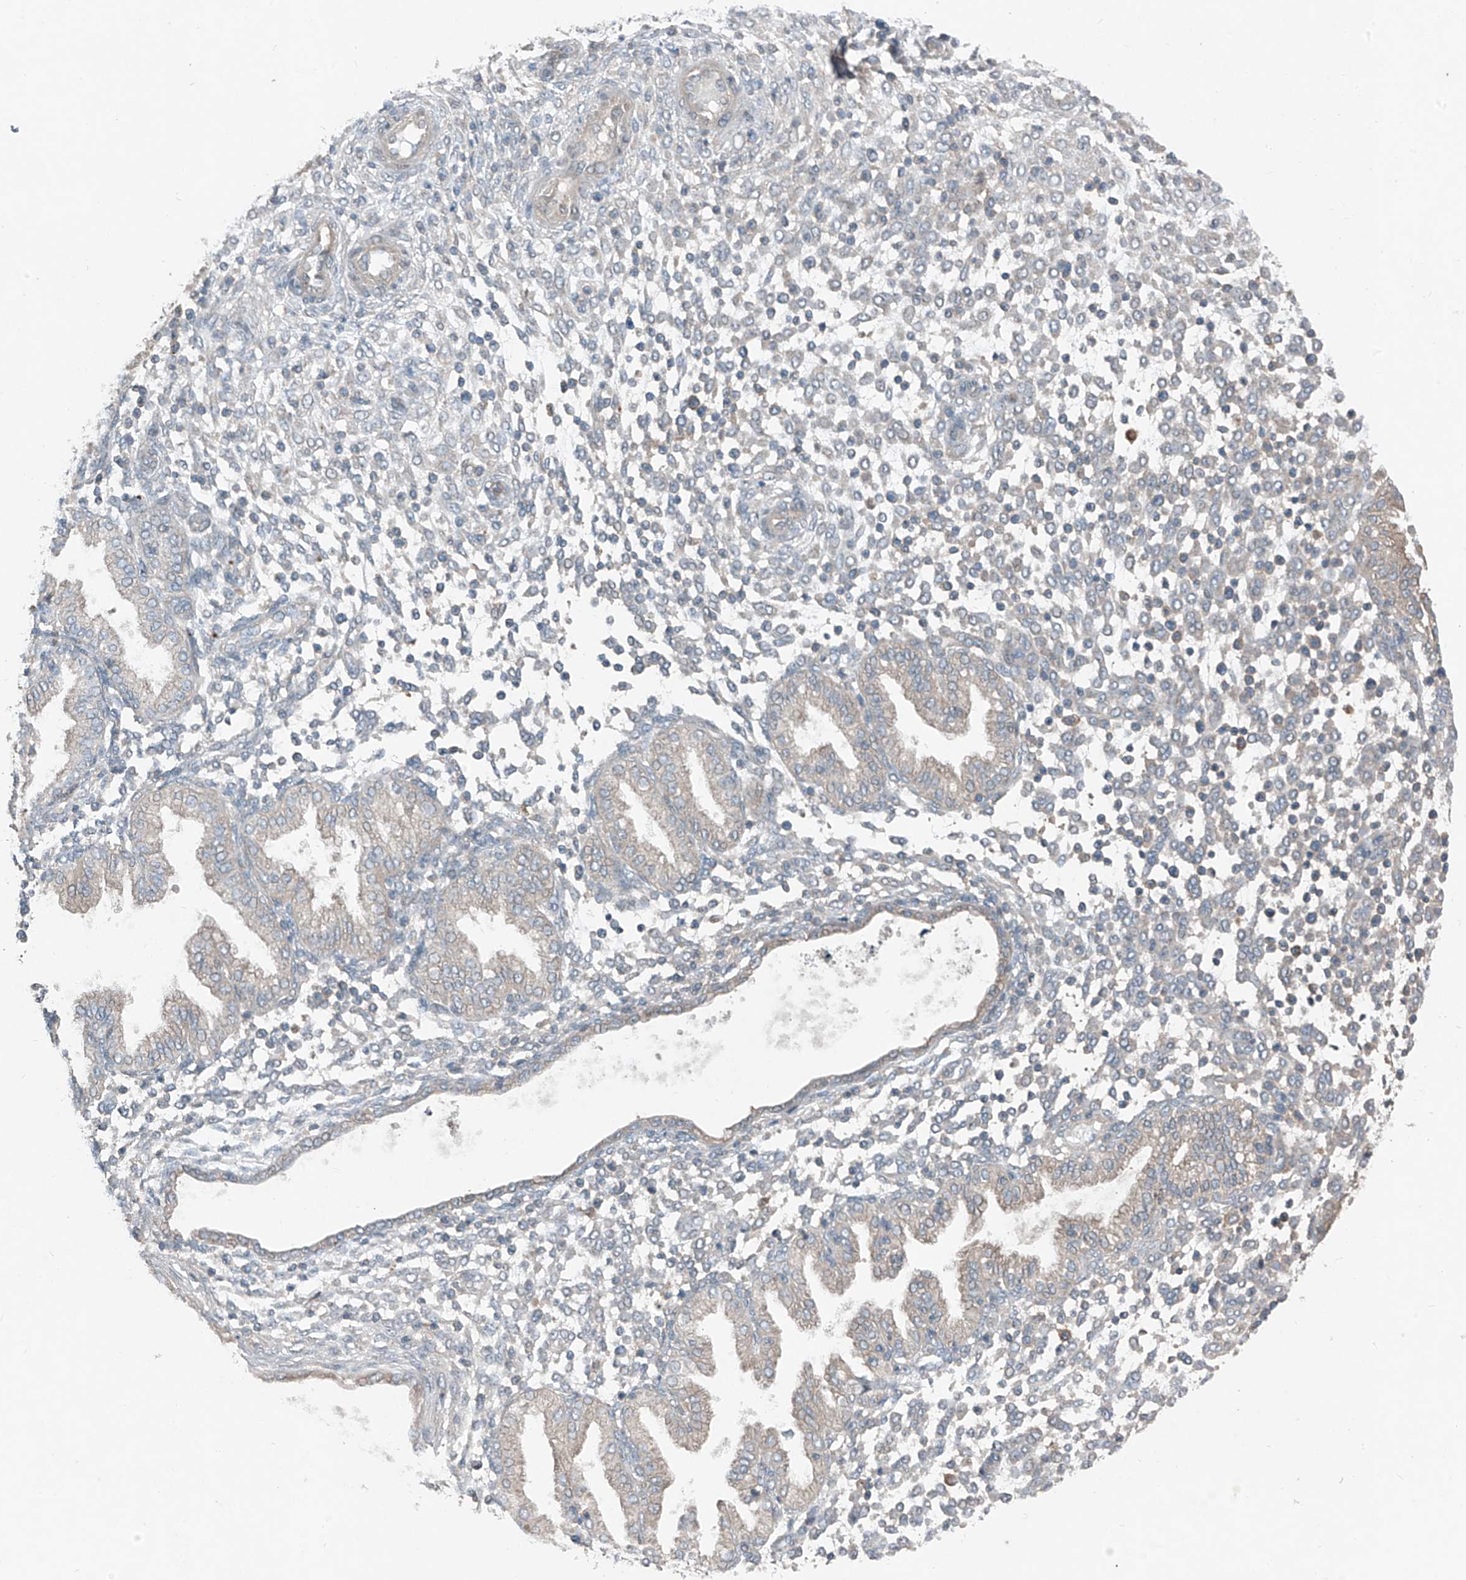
{"staining": {"intensity": "negative", "quantity": "none", "location": "none"}, "tissue": "endometrium", "cell_type": "Cells in endometrial stroma", "image_type": "normal", "snomed": [{"axis": "morphology", "description": "Normal tissue, NOS"}, {"axis": "topography", "description": "Endometrium"}], "caption": "Immunohistochemistry (IHC) photomicrograph of benign endometrium stained for a protein (brown), which reveals no expression in cells in endometrial stroma.", "gene": "FOXRED2", "patient": {"sex": "female", "age": 53}}